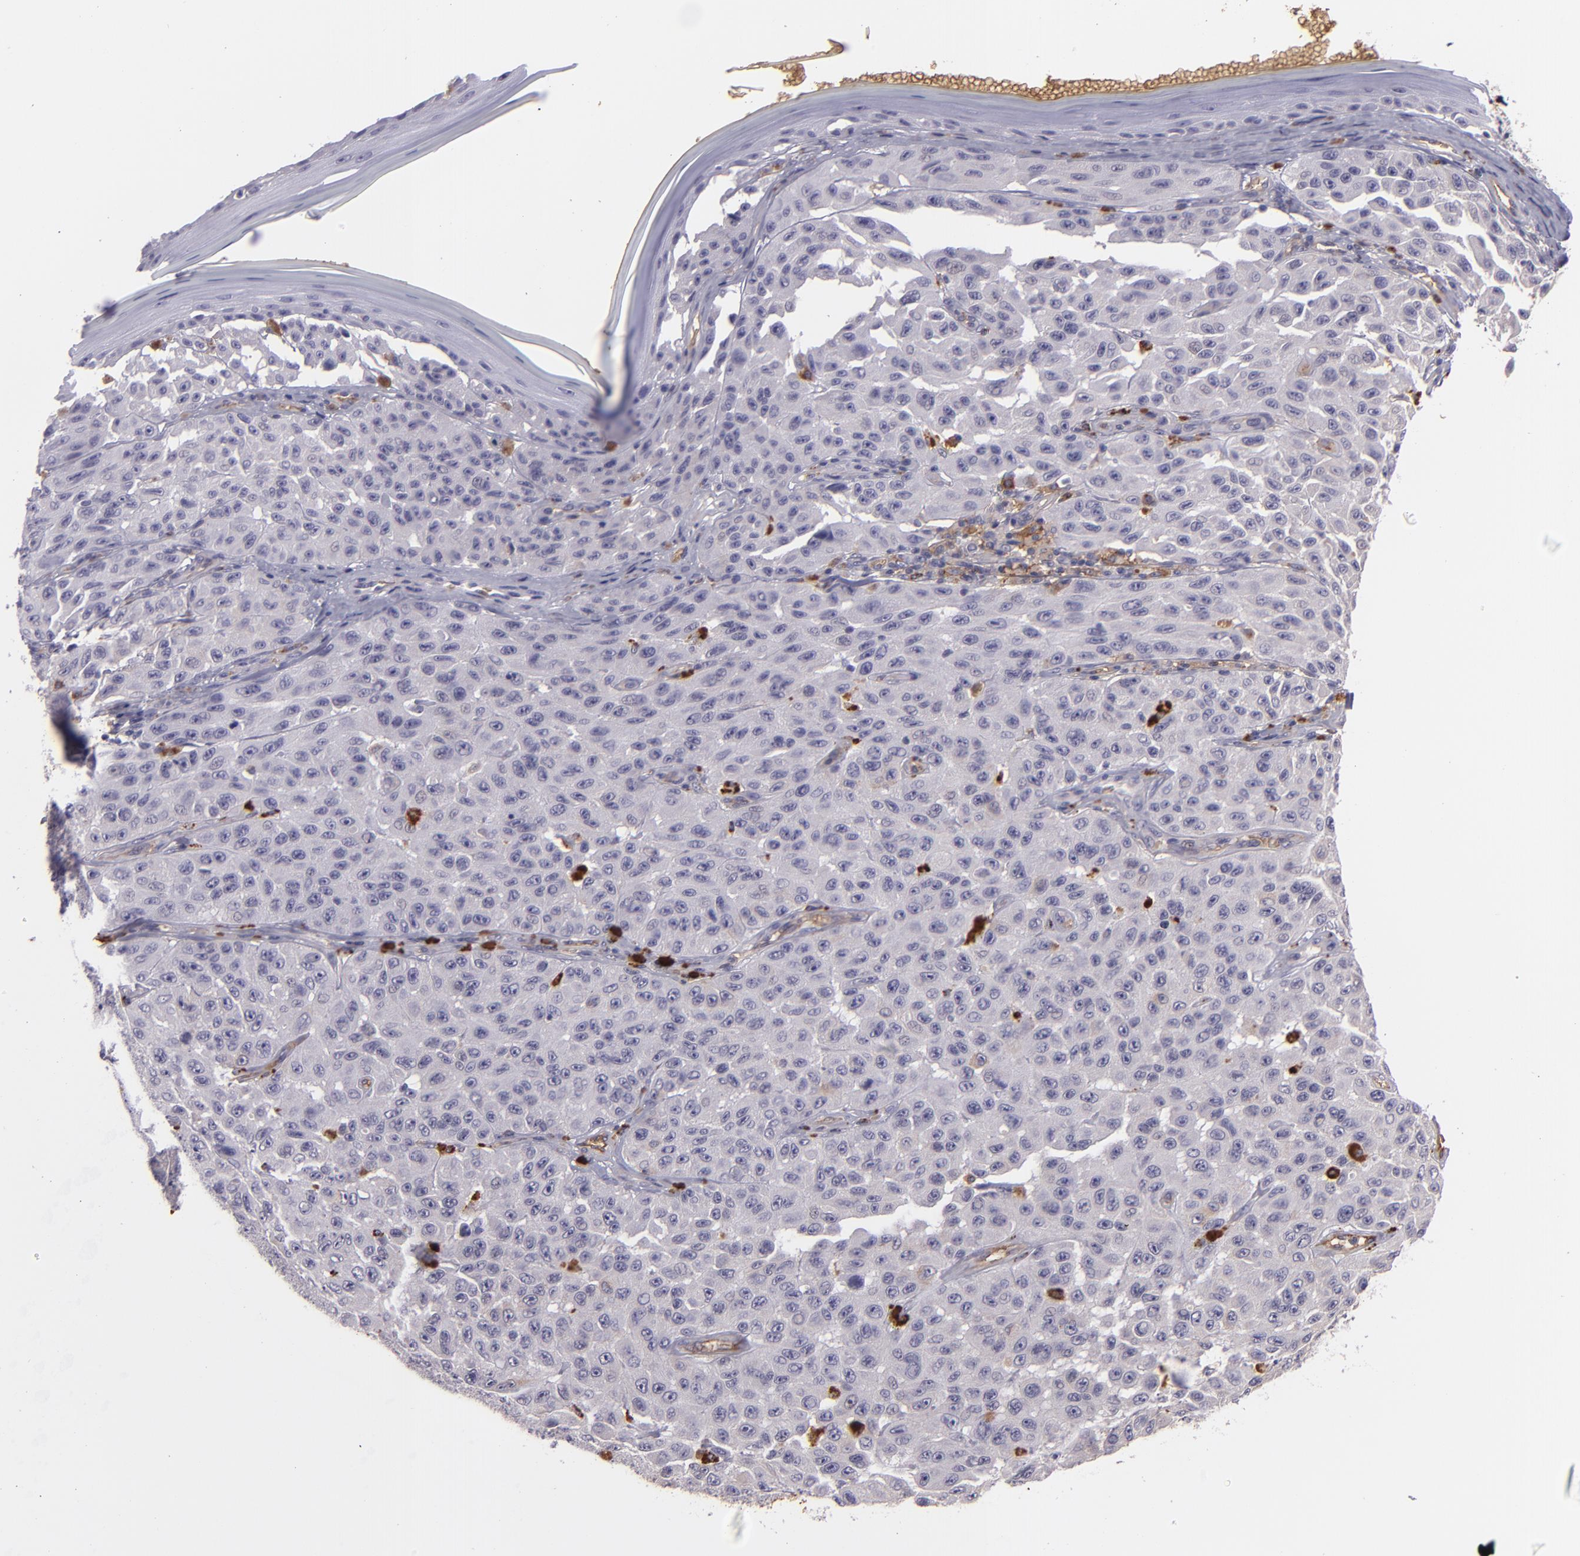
{"staining": {"intensity": "negative", "quantity": "none", "location": "none"}, "tissue": "melanoma", "cell_type": "Tumor cells", "image_type": "cancer", "snomed": [{"axis": "morphology", "description": "Malignant melanoma, NOS"}, {"axis": "topography", "description": "Skin"}], "caption": "Tumor cells show no significant protein staining in malignant melanoma. Brightfield microscopy of immunohistochemistry stained with DAB (3,3'-diaminobenzidine) (brown) and hematoxylin (blue), captured at high magnification.", "gene": "ACE", "patient": {"sex": "male", "age": 30}}